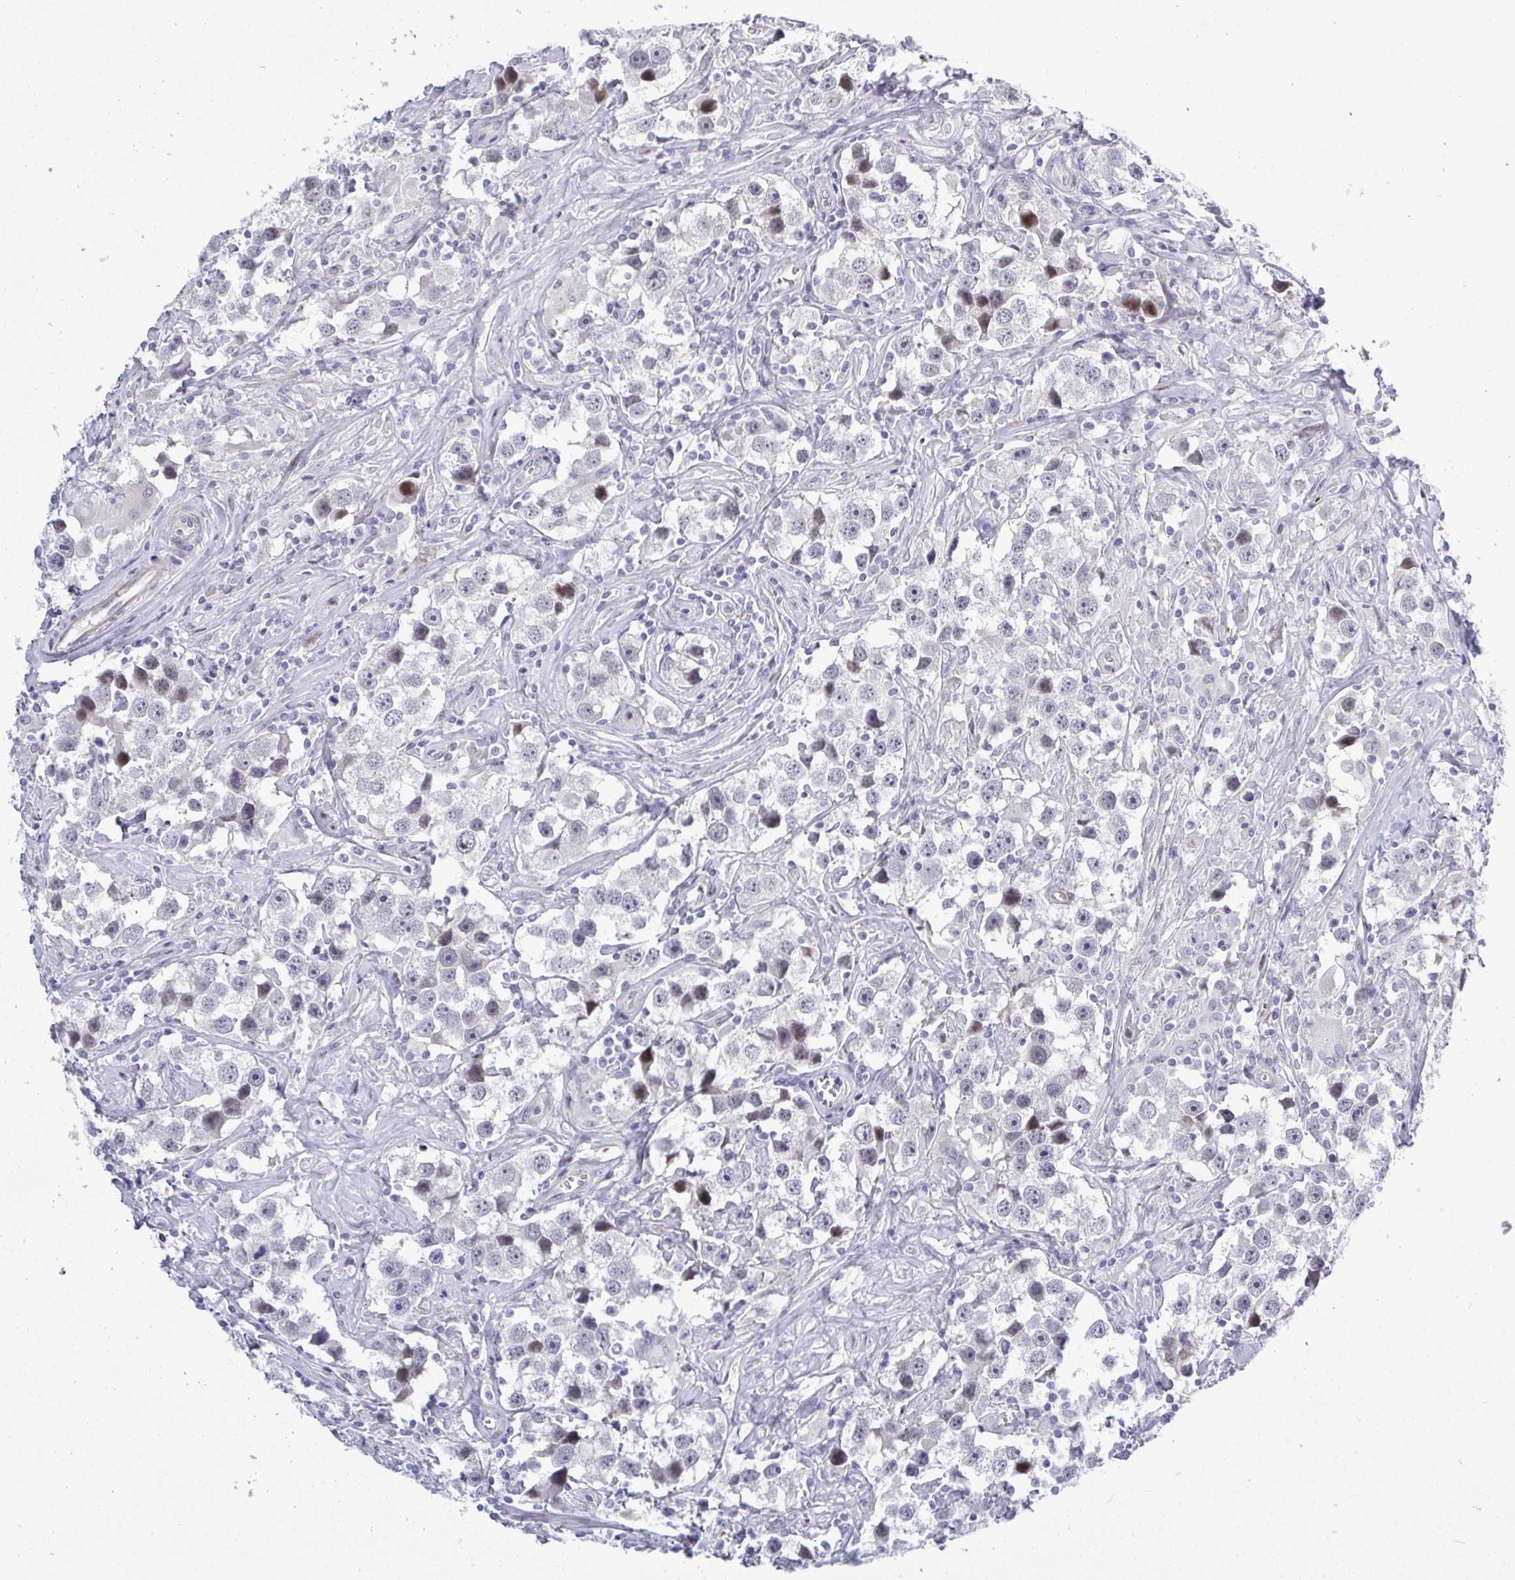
{"staining": {"intensity": "moderate", "quantity": "<25%", "location": "nuclear"}, "tissue": "testis cancer", "cell_type": "Tumor cells", "image_type": "cancer", "snomed": [{"axis": "morphology", "description": "Seminoma, NOS"}, {"axis": "topography", "description": "Testis"}], "caption": "Testis seminoma stained for a protein (brown) shows moderate nuclear positive expression in about <25% of tumor cells.", "gene": "TAB1", "patient": {"sex": "male", "age": 49}}